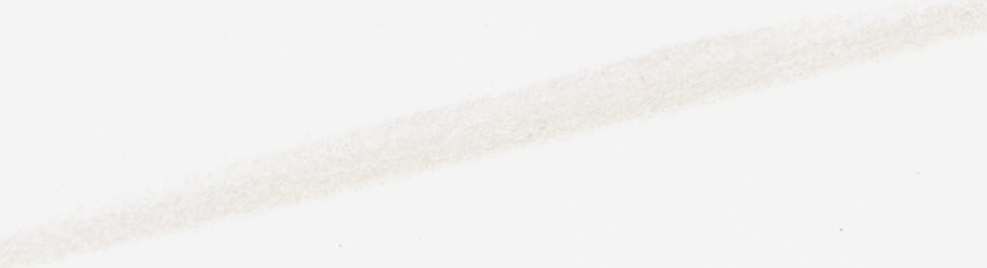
{"staining": {"intensity": "negative", "quantity": "none", "location": "none"}, "tissue": "lymphoma", "cell_type": "Tumor cells", "image_type": "cancer", "snomed": [{"axis": "morphology", "description": "Malignant lymphoma, non-Hodgkin's type, Low grade"}, {"axis": "topography", "description": "Spleen"}], "caption": "This is an immunohistochemistry (IHC) histopathology image of lymphoma. There is no positivity in tumor cells.", "gene": "LRP6", "patient": {"sex": "male", "age": 73}}